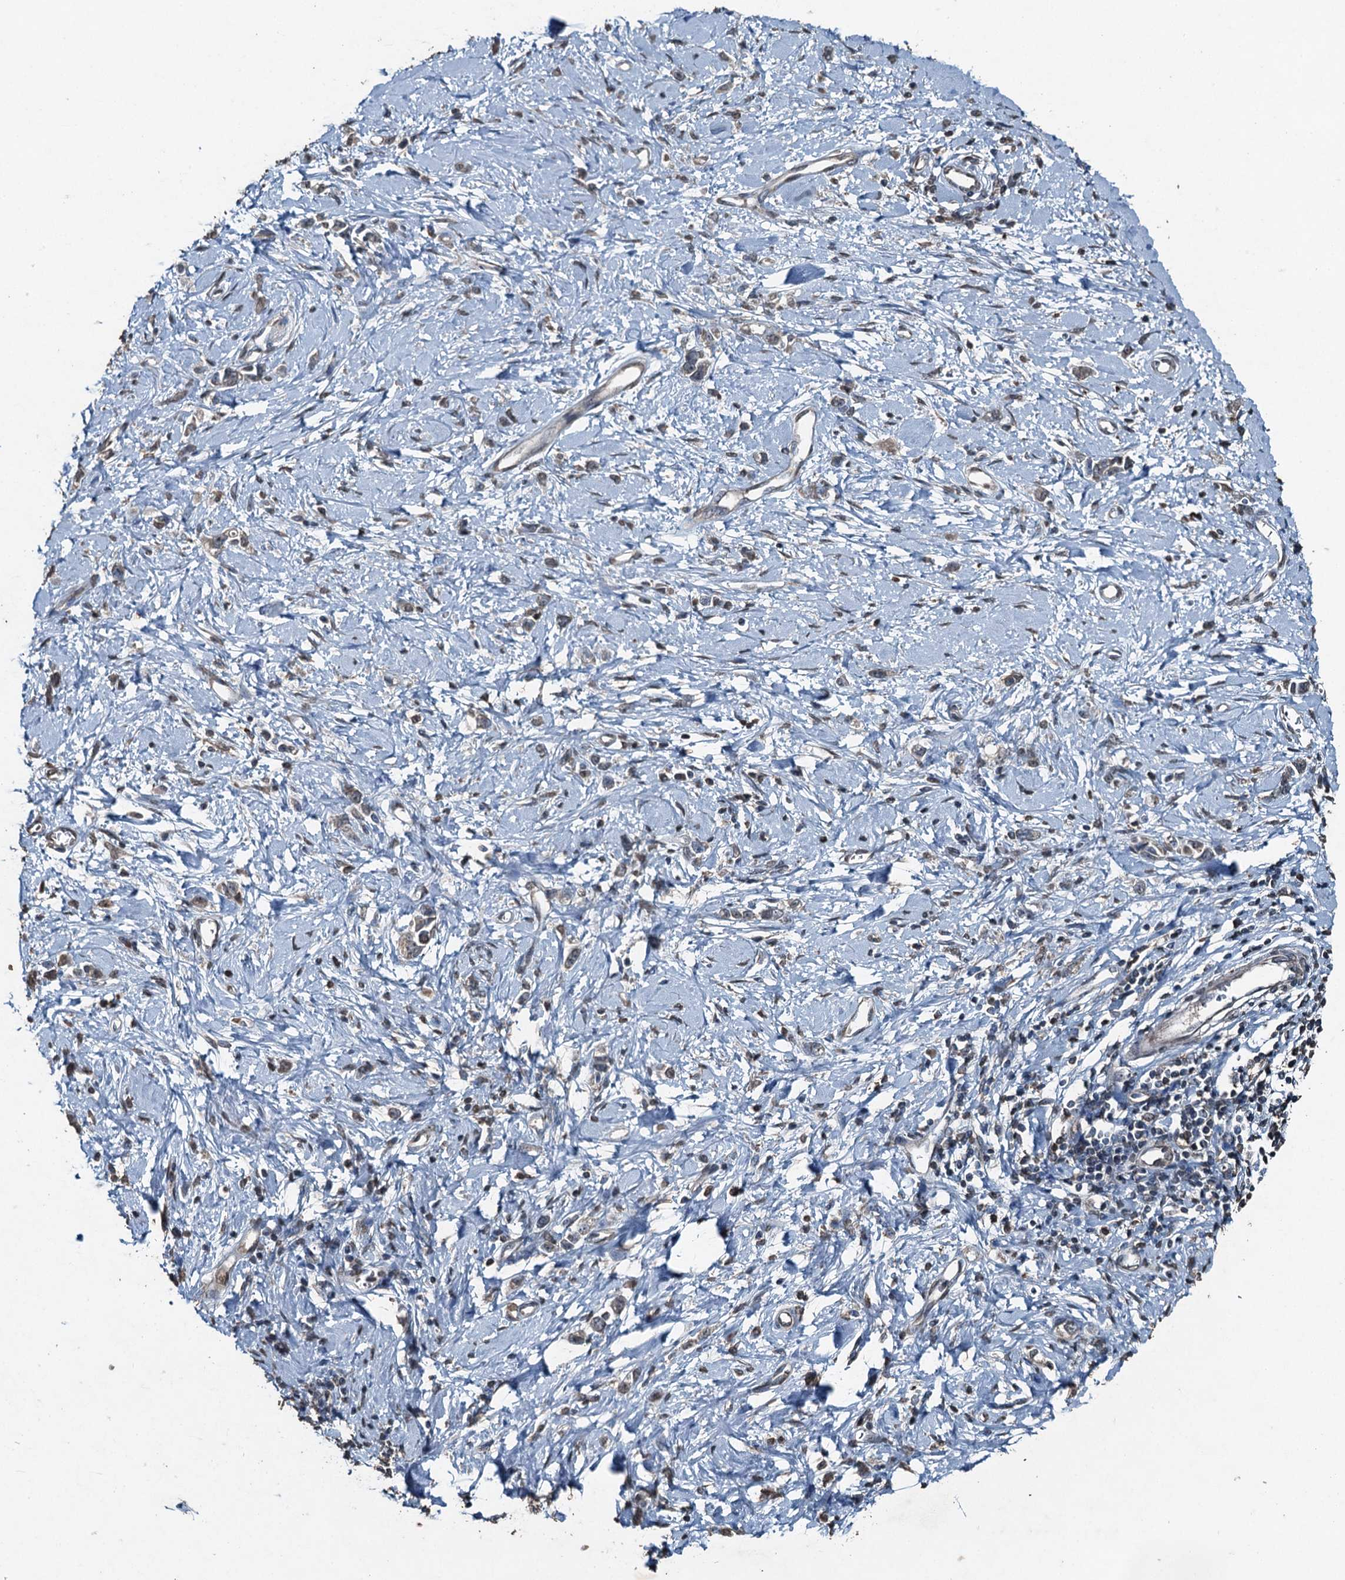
{"staining": {"intensity": "weak", "quantity": "<25%", "location": "cytoplasmic/membranous"}, "tissue": "stomach cancer", "cell_type": "Tumor cells", "image_type": "cancer", "snomed": [{"axis": "morphology", "description": "Adenocarcinoma, NOS"}, {"axis": "topography", "description": "Stomach"}], "caption": "This is an immunohistochemistry (IHC) histopathology image of human adenocarcinoma (stomach). There is no positivity in tumor cells.", "gene": "TCTN1", "patient": {"sex": "female", "age": 76}}